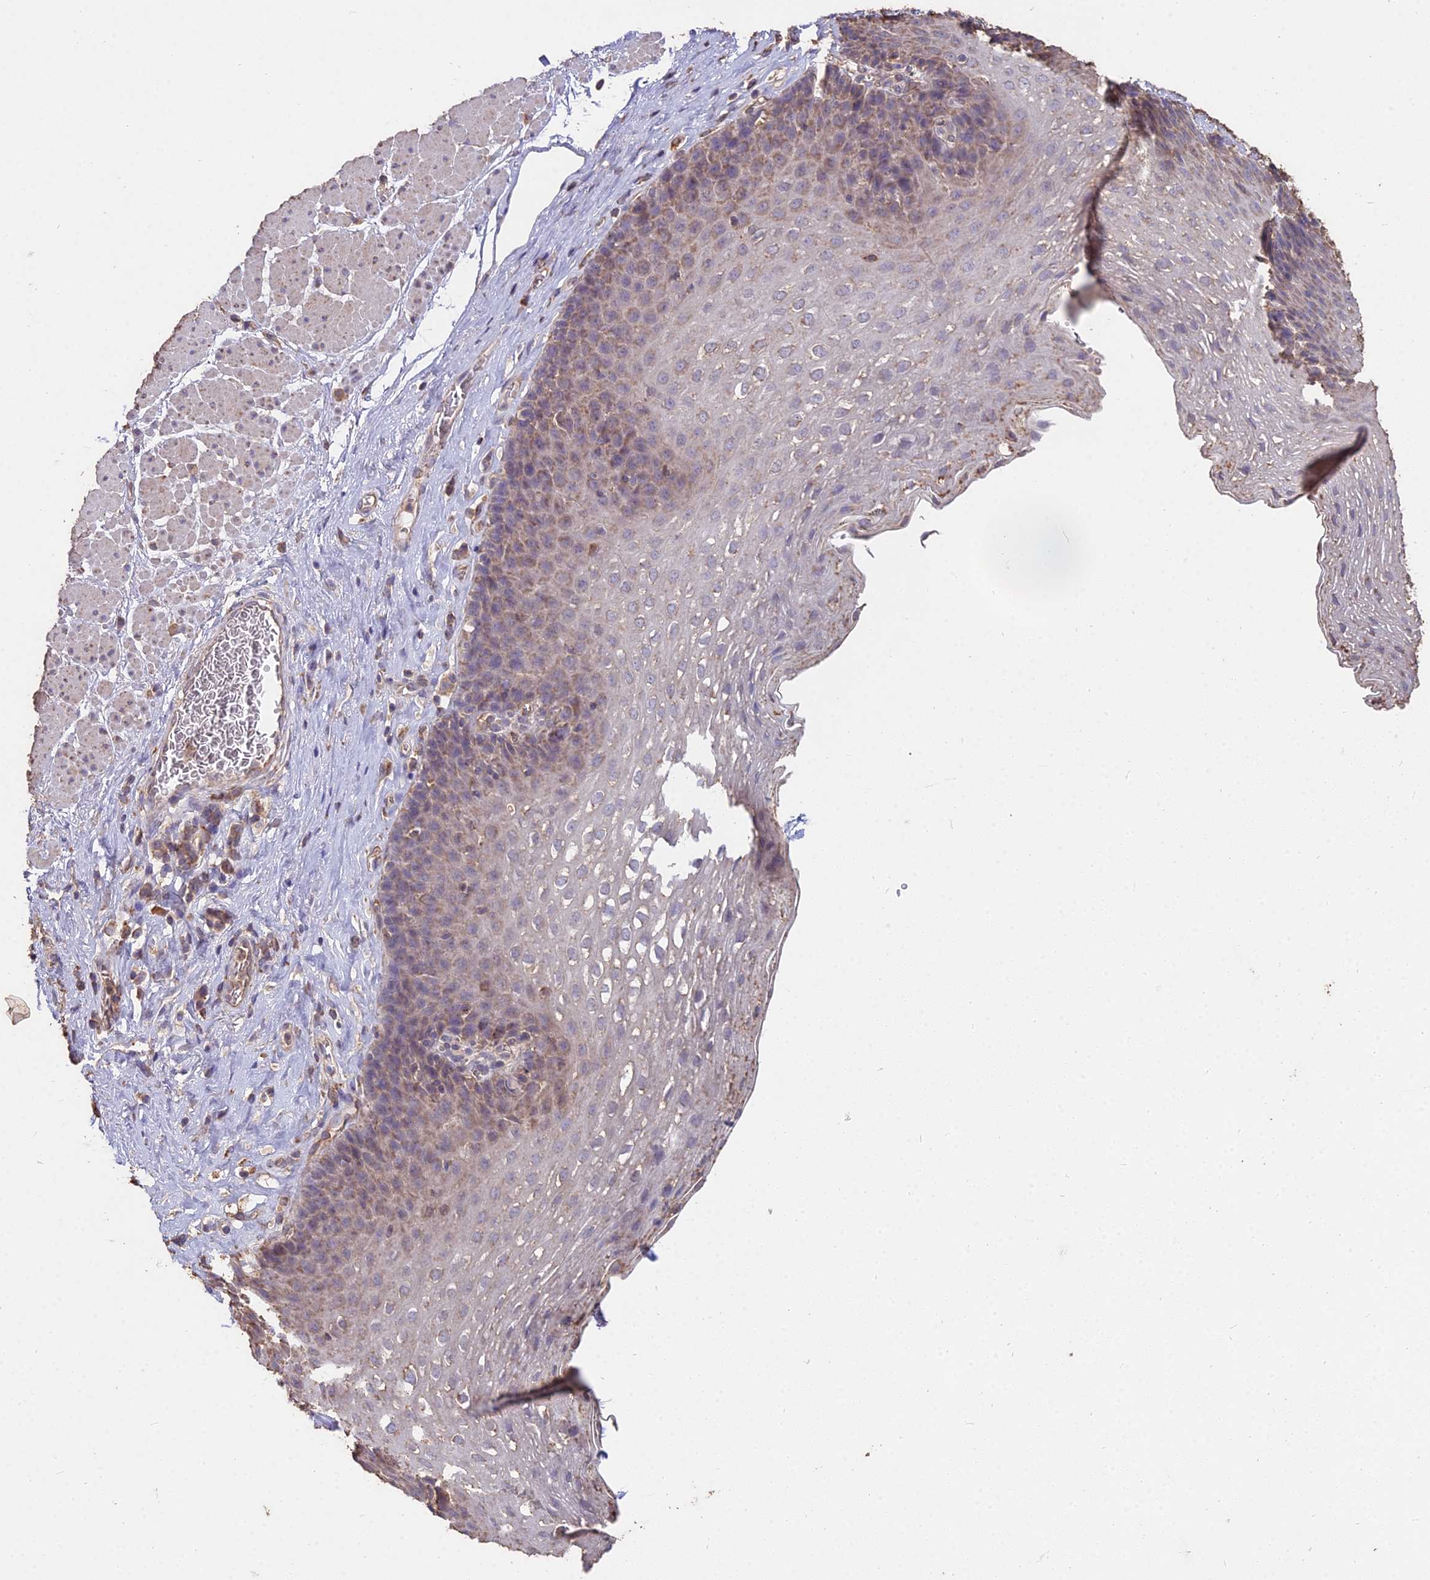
{"staining": {"intensity": "moderate", "quantity": "25%-75%", "location": "cytoplasmic/membranous"}, "tissue": "esophagus", "cell_type": "Squamous epithelial cells", "image_type": "normal", "snomed": [{"axis": "morphology", "description": "Normal tissue, NOS"}, {"axis": "topography", "description": "Esophagus"}], "caption": "An immunohistochemistry histopathology image of unremarkable tissue is shown. Protein staining in brown shows moderate cytoplasmic/membranous positivity in esophagus within squamous epithelial cells. Nuclei are stained in blue.", "gene": "CEMIP2", "patient": {"sex": "female", "age": 66}}